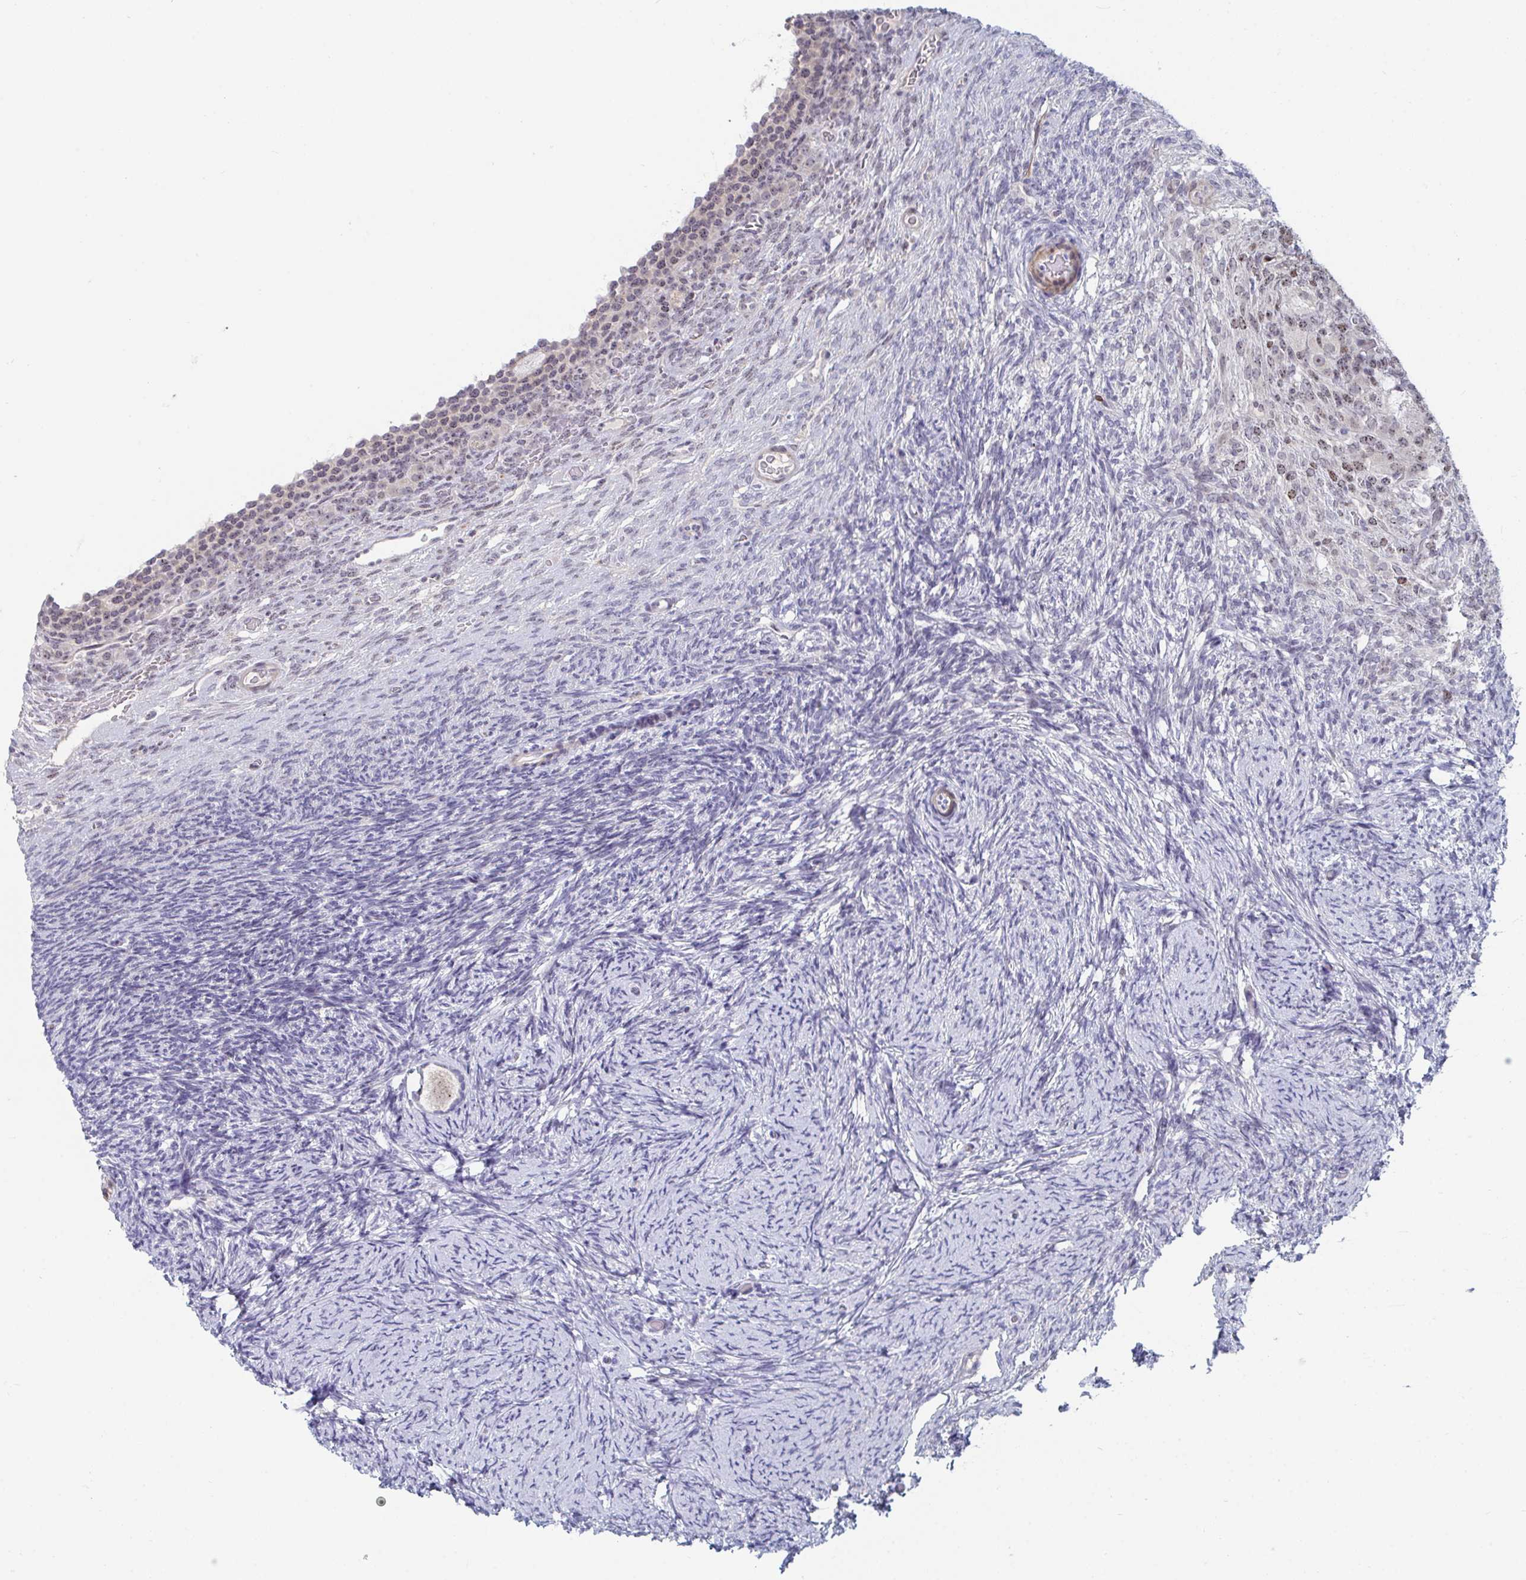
{"staining": {"intensity": "negative", "quantity": "none", "location": "none"}, "tissue": "ovary", "cell_type": "Follicle cells", "image_type": "normal", "snomed": [{"axis": "morphology", "description": "Normal tissue, NOS"}, {"axis": "topography", "description": "Ovary"}], "caption": "The histopathology image reveals no significant staining in follicle cells of ovary.", "gene": "CENPT", "patient": {"sex": "female", "age": 34}}